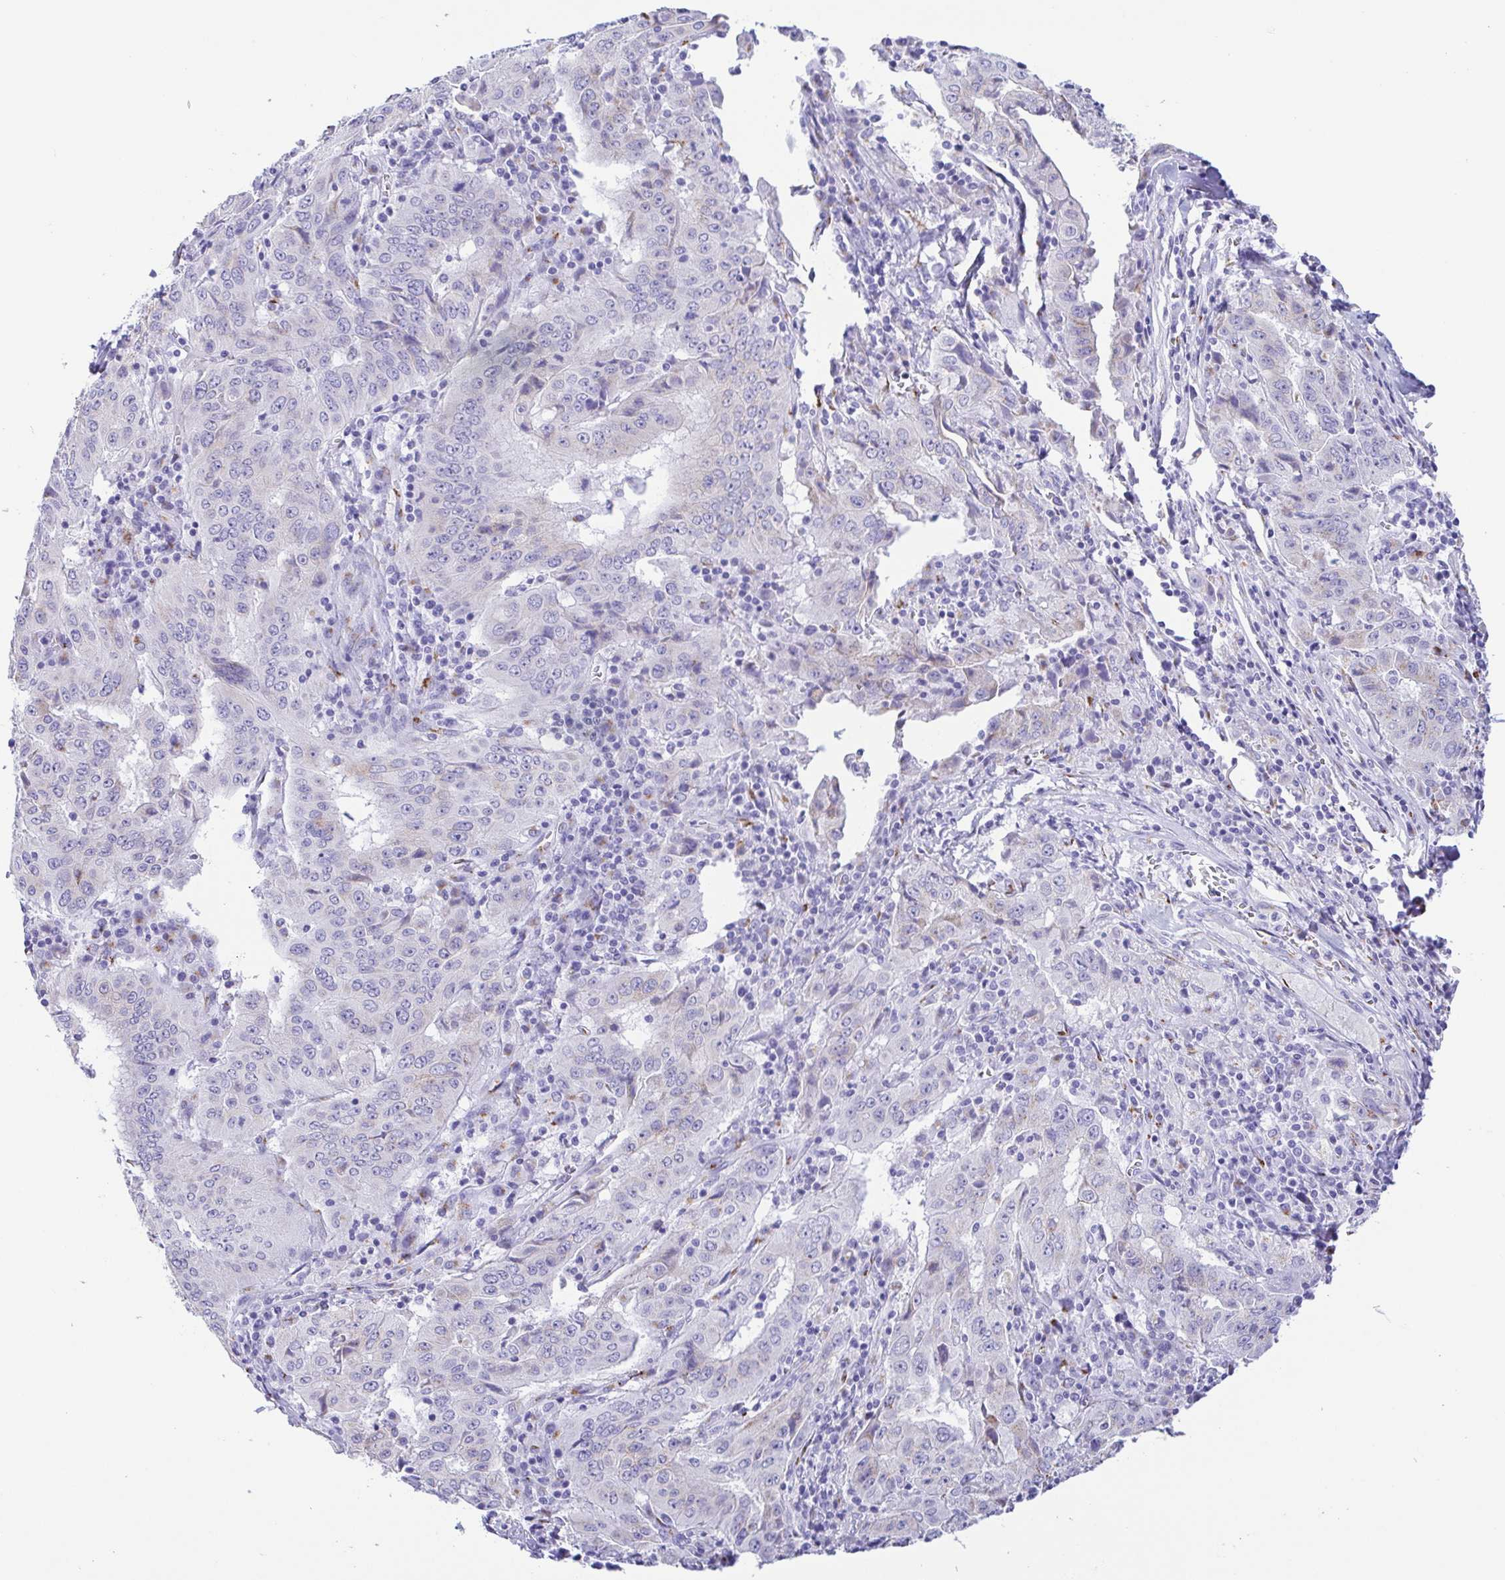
{"staining": {"intensity": "negative", "quantity": "none", "location": "none"}, "tissue": "pancreatic cancer", "cell_type": "Tumor cells", "image_type": "cancer", "snomed": [{"axis": "morphology", "description": "Adenocarcinoma, NOS"}, {"axis": "topography", "description": "Pancreas"}], "caption": "This is a photomicrograph of immunohistochemistry (IHC) staining of pancreatic adenocarcinoma, which shows no positivity in tumor cells.", "gene": "SULT1B1", "patient": {"sex": "male", "age": 63}}